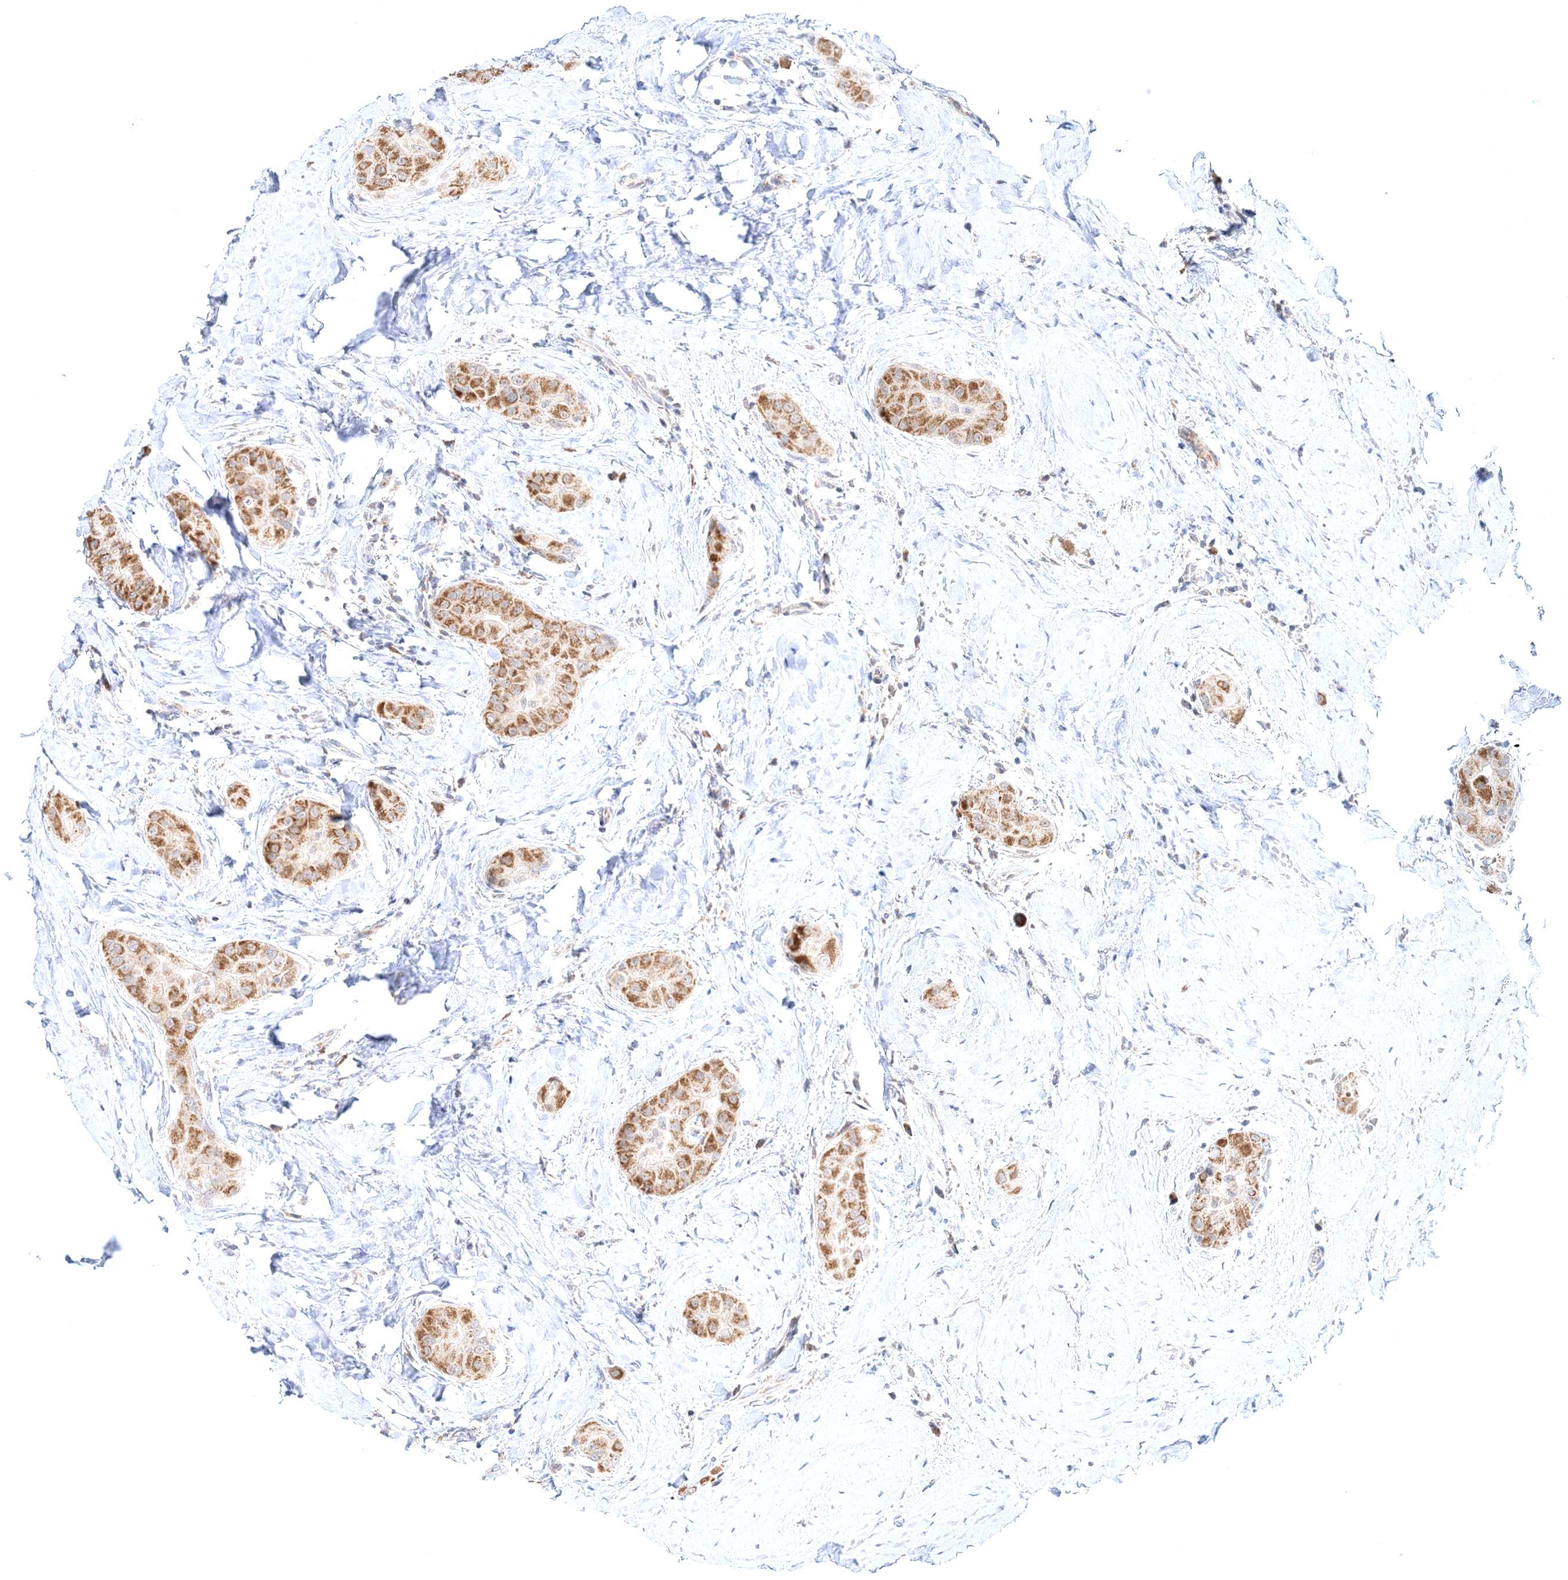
{"staining": {"intensity": "moderate", "quantity": ">75%", "location": "cytoplasmic/membranous"}, "tissue": "thyroid cancer", "cell_type": "Tumor cells", "image_type": "cancer", "snomed": [{"axis": "morphology", "description": "Papillary adenocarcinoma, NOS"}, {"axis": "topography", "description": "Thyroid gland"}], "caption": "Protein expression by IHC demonstrates moderate cytoplasmic/membranous positivity in approximately >75% of tumor cells in thyroid cancer (papillary adenocarcinoma).", "gene": "RNF150", "patient": {"sex": "male", "age": 33}}